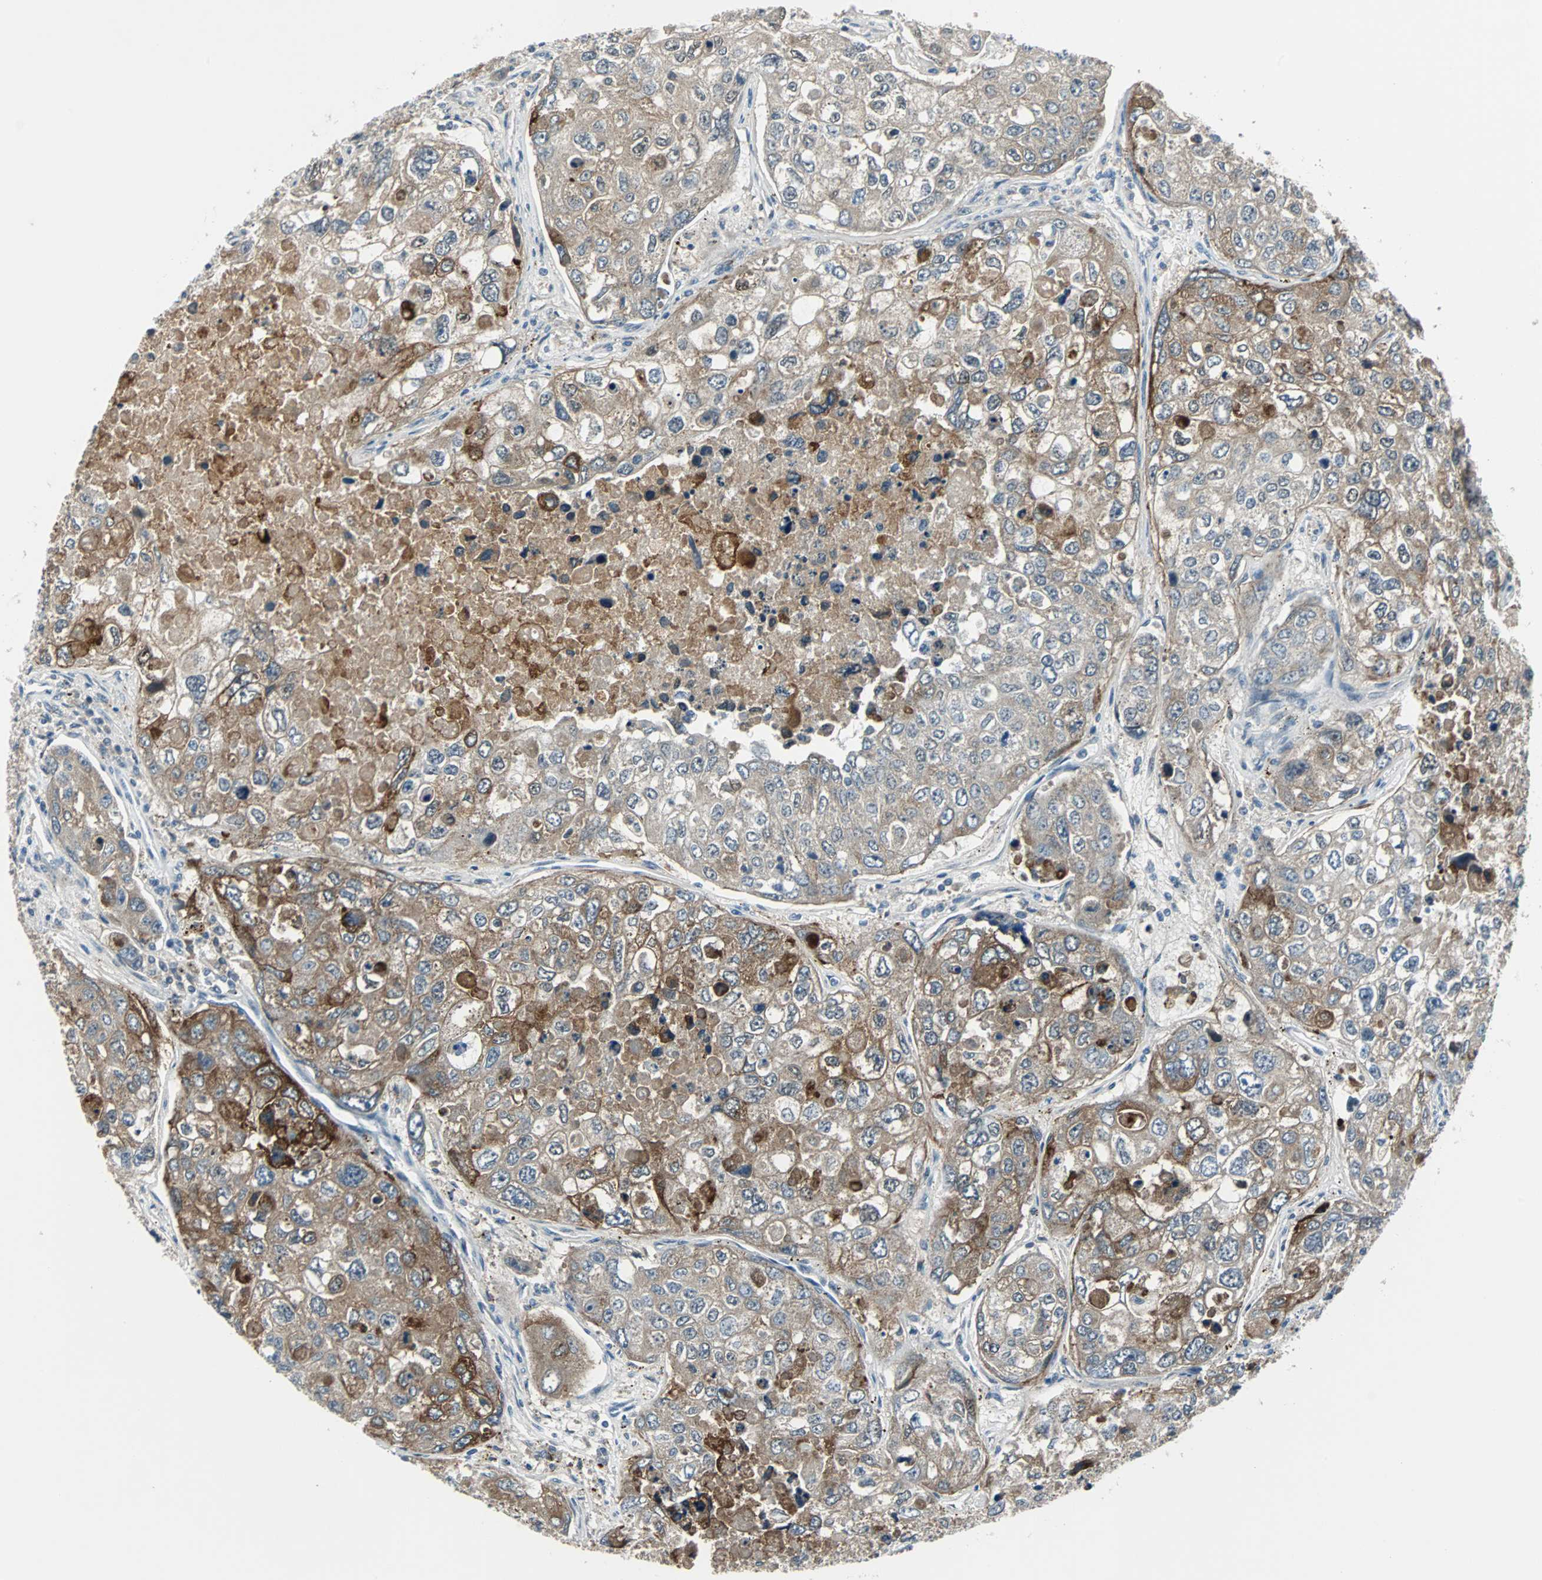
{"staining": {"intensity": "moderate", "quantity": ">75%", "location": "cytoplasmic/membranous"}, "tissue": "urothelial cancer", "cell_type": "Tumor cells", "image_type": "cancer", "snomed": [{"axis": "morphology", "description": "Urothelial carcinoma, High grade"}, {"axis": "topography", "description": "Lymph node"}, {"axis": "topography", "description": "Urinary bladder"}], "caption": "Immunohistochemistry (IHC) of urothelial cancer displays medium levels of moderate cytoplasmic/membranous expression in approximately >75% of tumor cells.", "gene": "FHL2", "patient": {"sex": "male", "age": 51}}